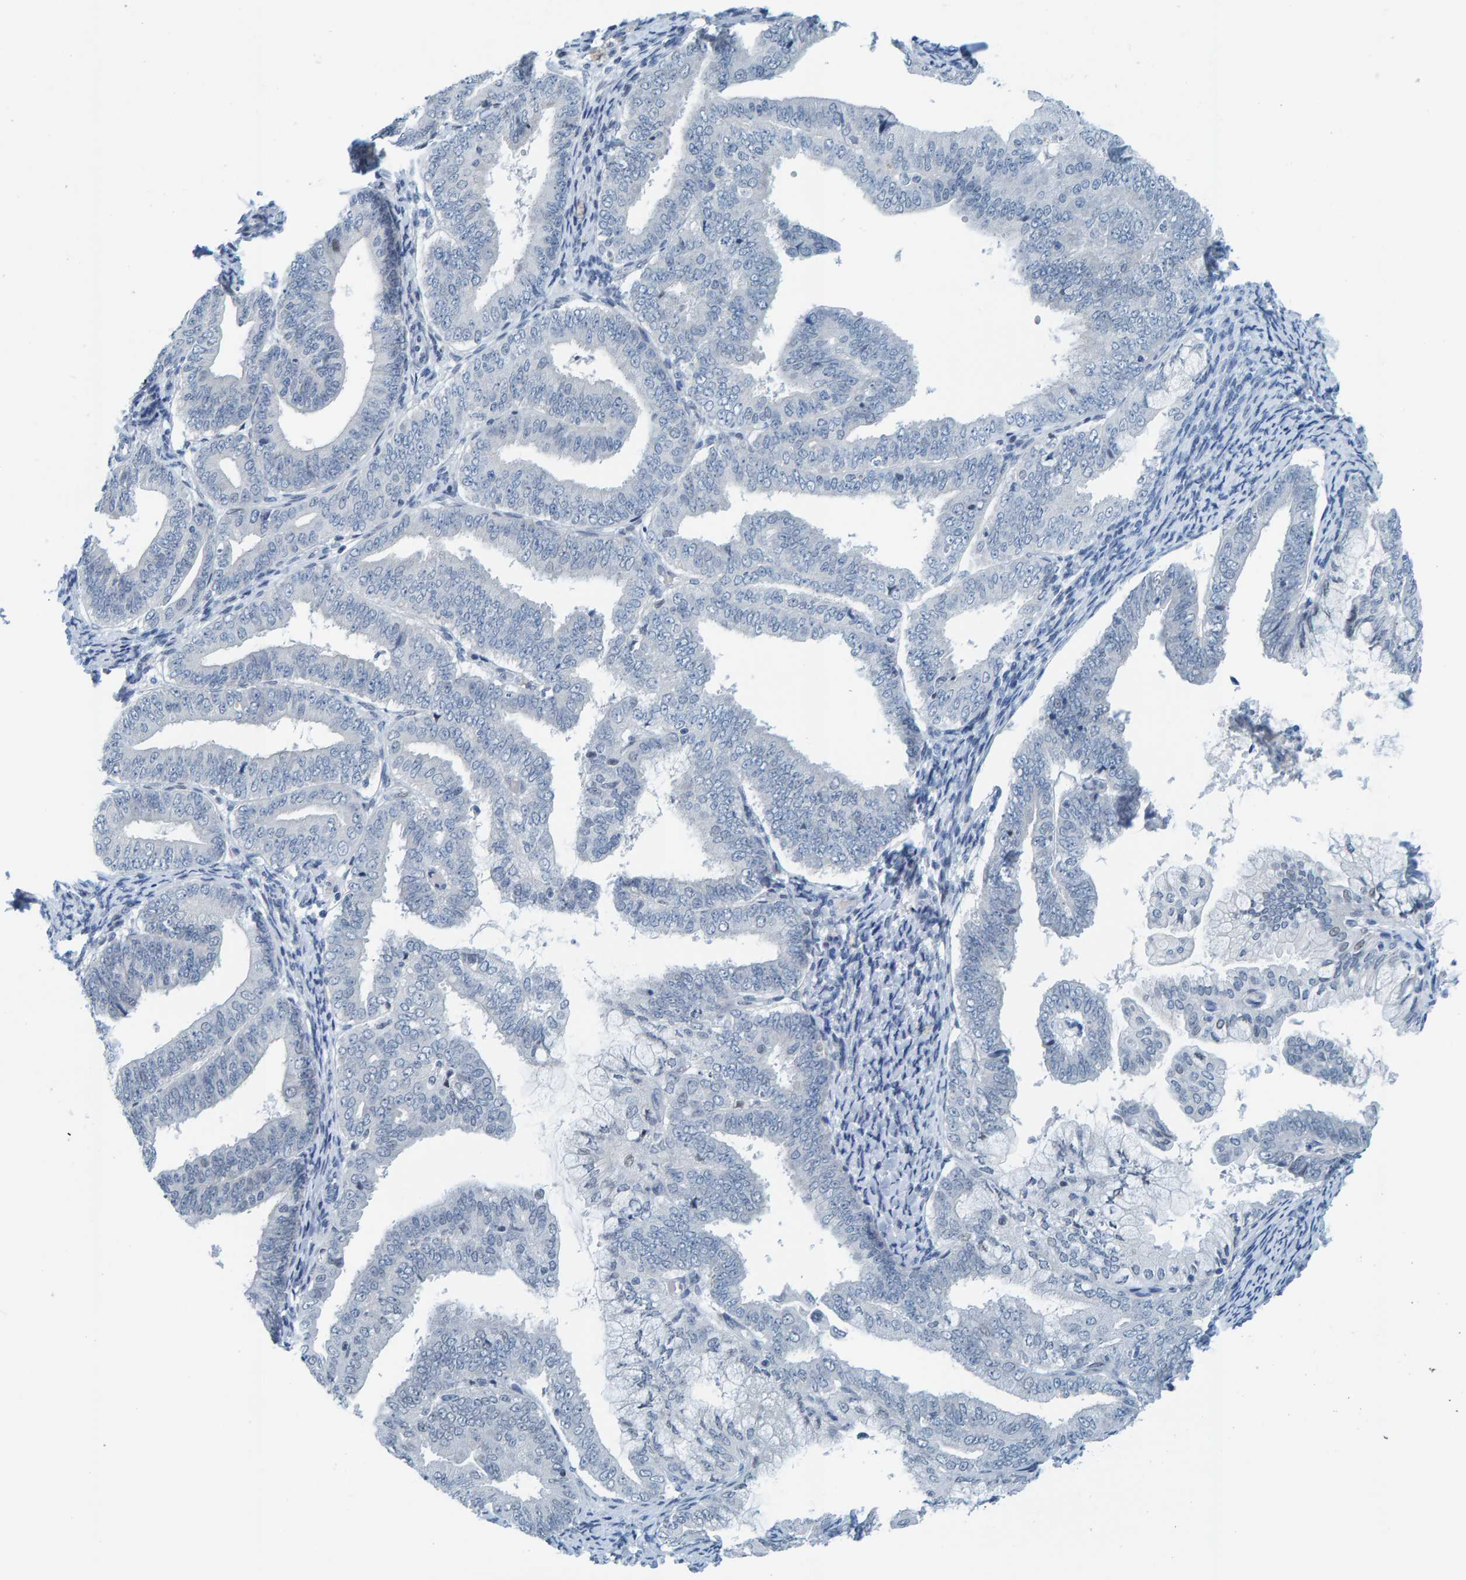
{"staining": {"intensity": "negative", "quantity": "none", "location": "none"}, "tissue": "endometrial cancer", "cell_type": "Tumor cells", "image_type": "cancer", "snomed": [{"axis": "morphology", "description": "Adenocarcinoma, NOS"}, {"axis": "topography", "description": "Endometrium"}], "caption": "Human endometrial cancer stained for a protein using immunohistochemistry (IHC) displays no staining in tumor cells.", "gene": "CNP", "patient": {"sex": "female", "age": 63}}